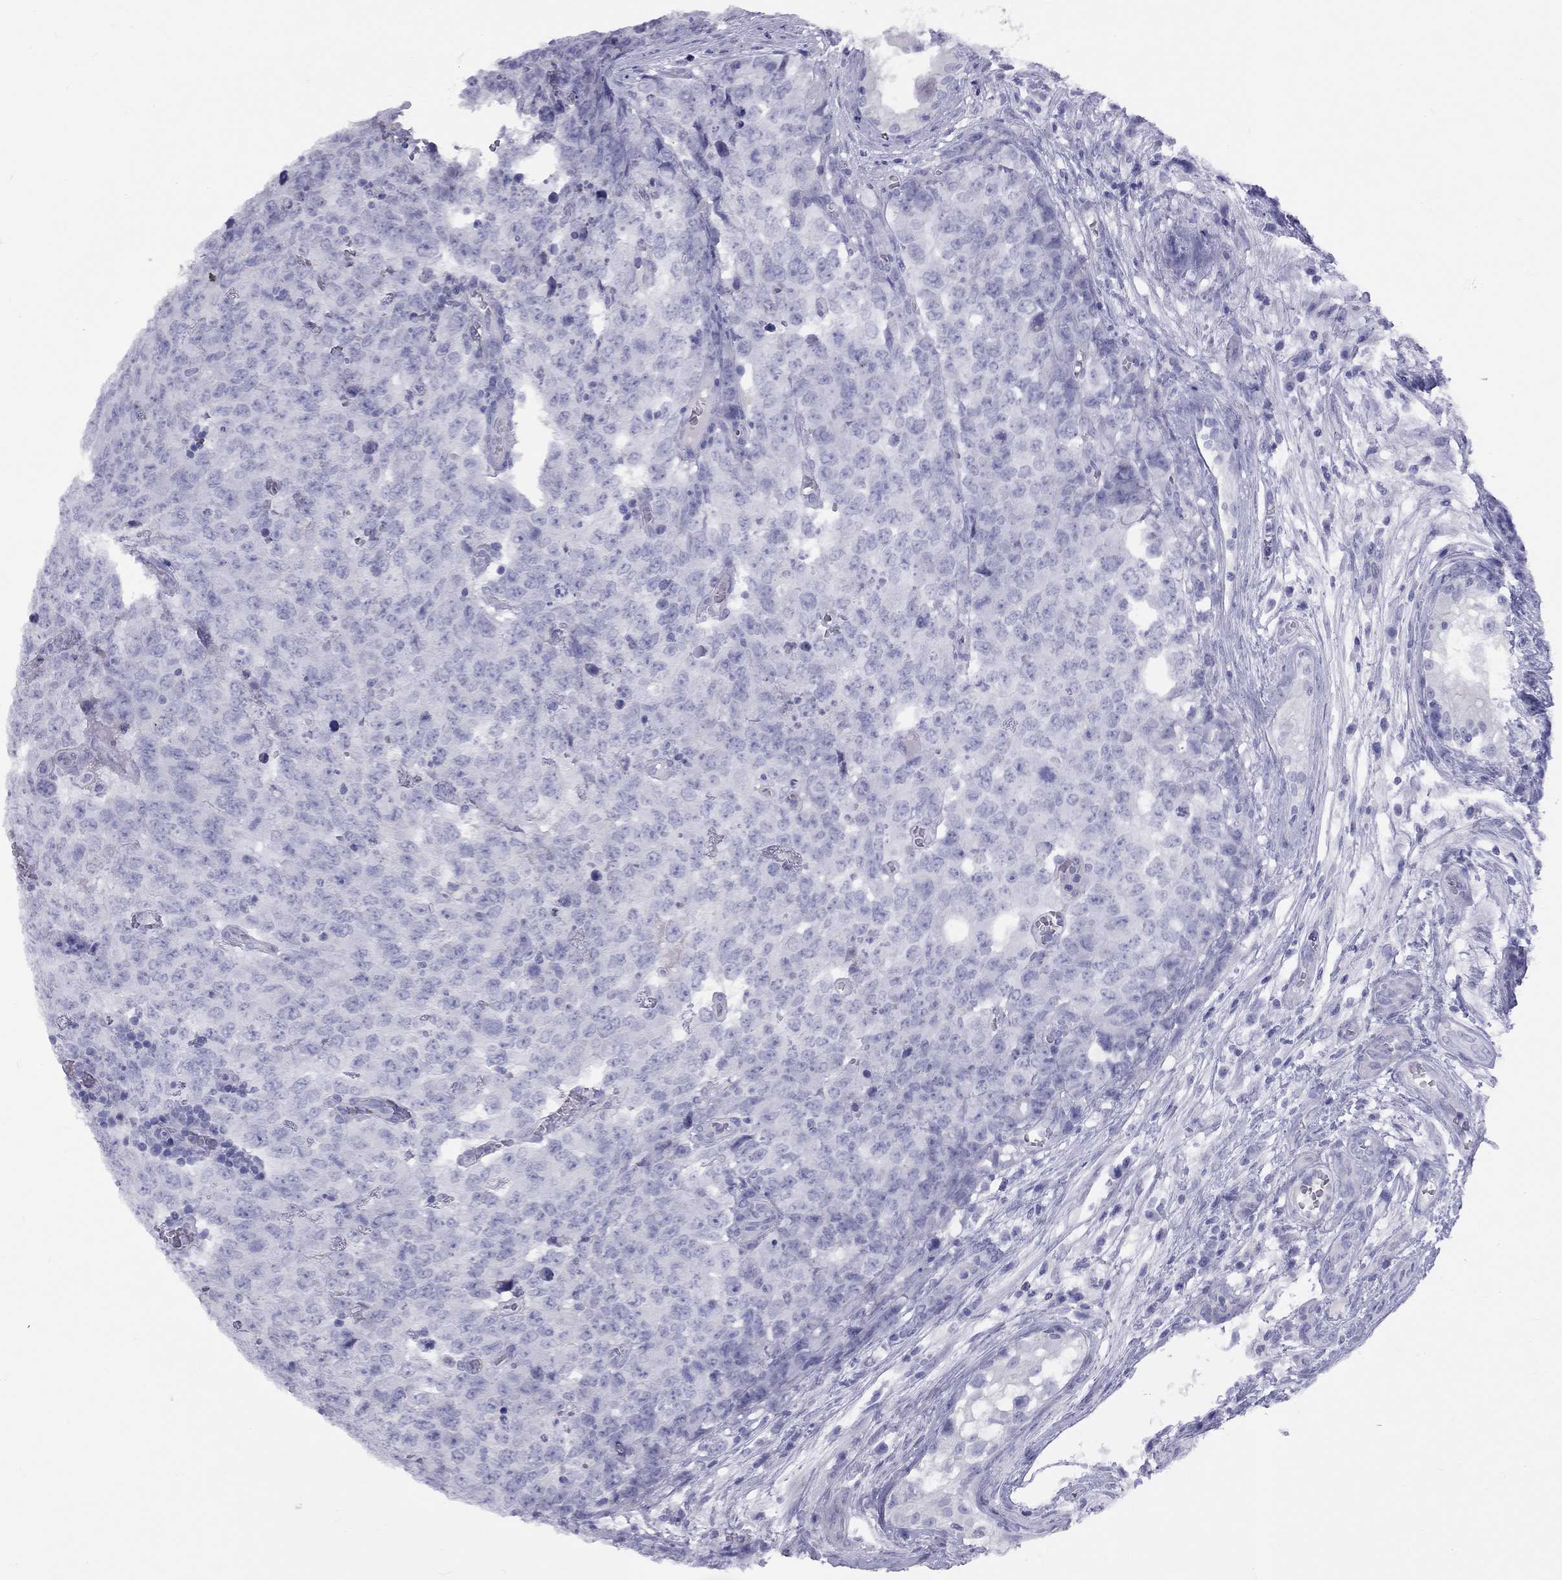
{"staining": {"intensity": "negative", "quantity": "none", "location": "none"}, "tissue": "testis cancer", "cell_type": "Tumor cells", "image_type": "cancer", "snomed": [{"axis": "morphology", "description": "Carcinoma, Embryonal, NOS"}, {"axis": "topography", "description": "Testis"}], "caption": "There is no significant expression in tumor cells of testis cancer.", "gene": "FSCN3", "patient": {"sex": "male", "age": 23}}